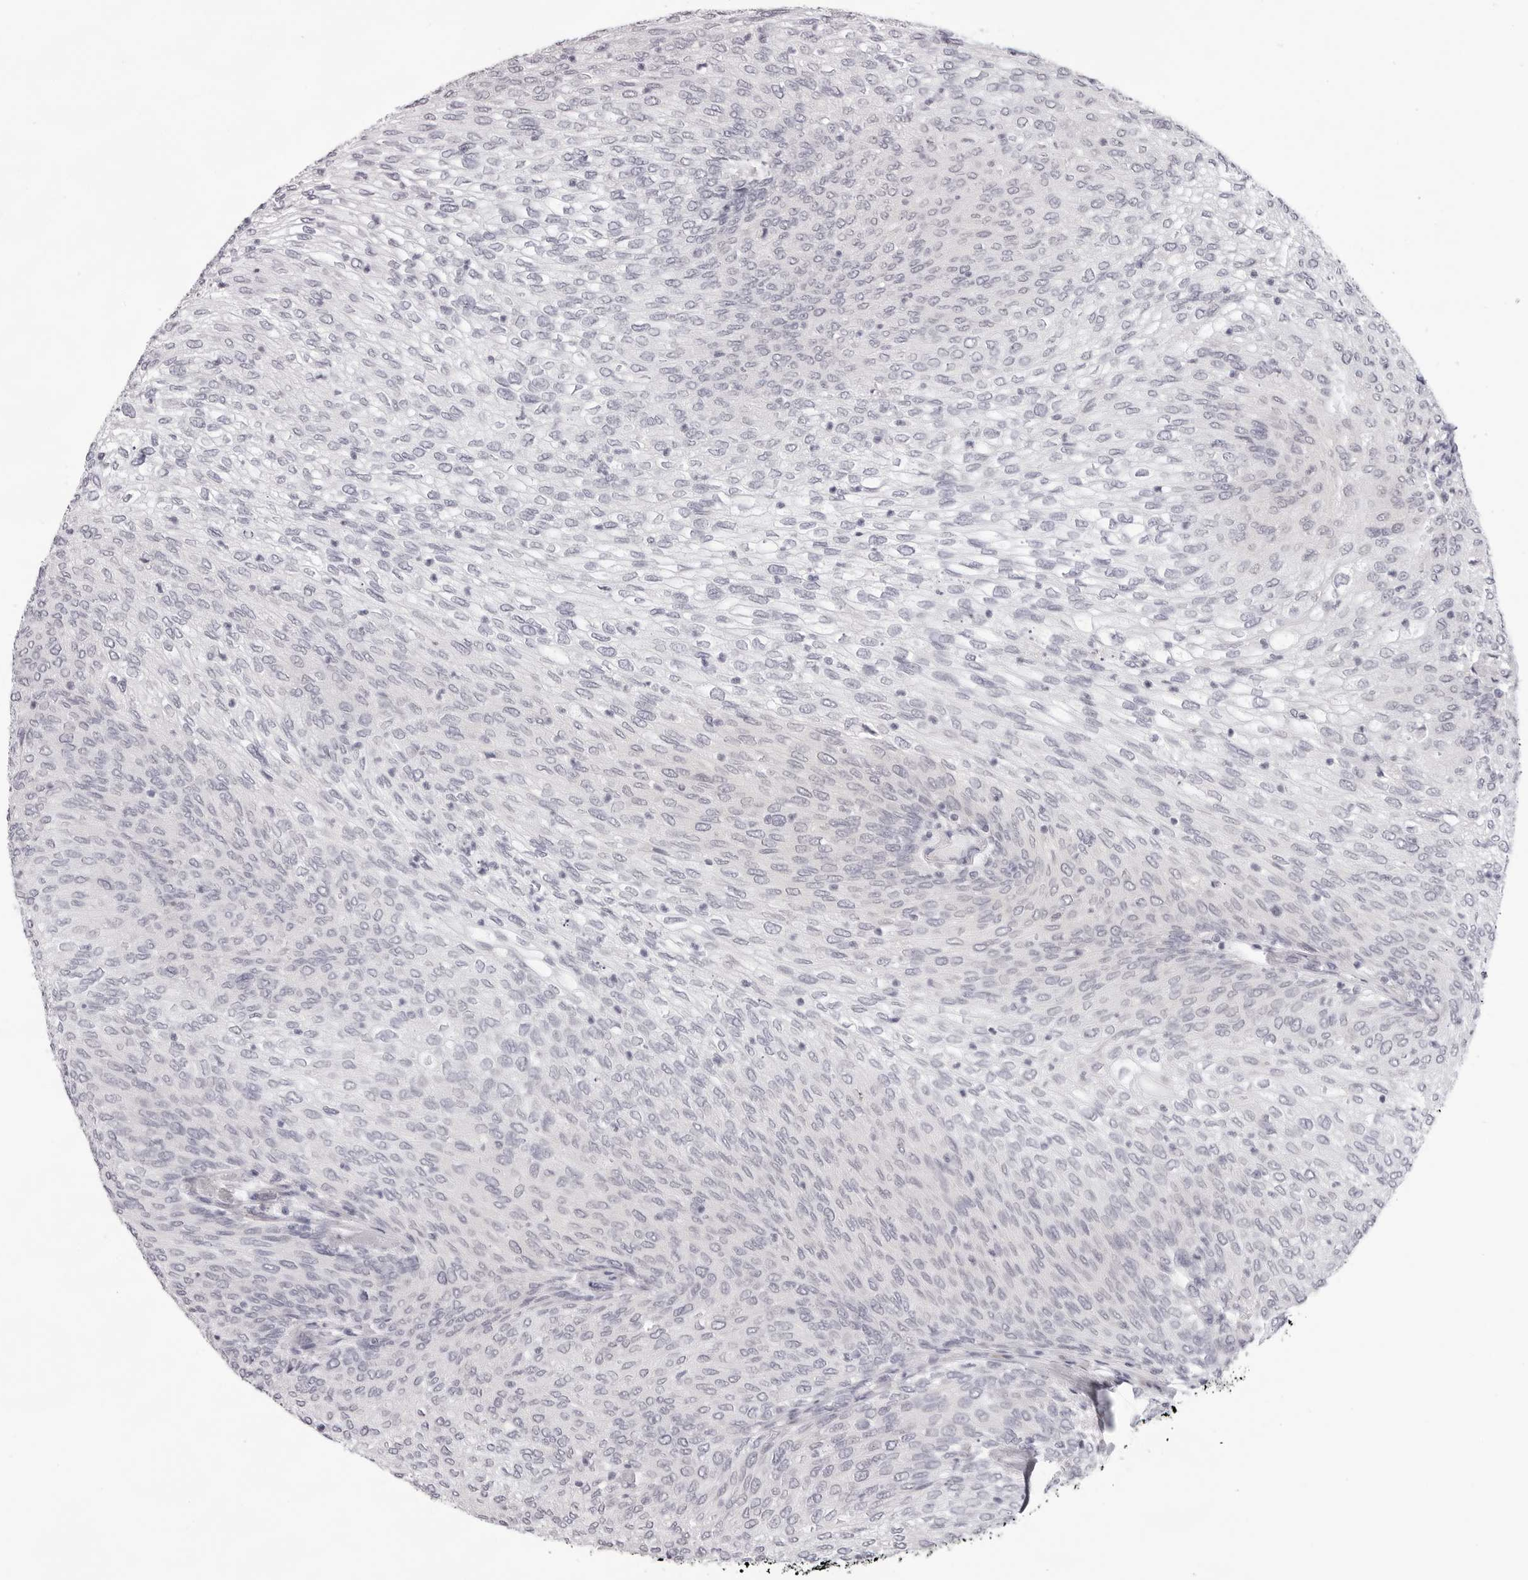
{"staining": {"intensity": "negative", "quantity": "none", "location": "none"}, "tissue": "urothelial cancer", "cell_type": "Tumor cells", "image_type": "cancer", "snomed": [{"axis": "morphology", "description": "Urothelial carcinoma, Low grade"}, {"axis": "topography", "description": "Urinary bladder"}], "caption": "Immunohistochemistry (IHC) histopathology image of neoplastic tissue: human urothelial cancer stained with DAB (3,3'-diaminobenzidine) shows no significant protein staining in tumor cells.", "gene": "SMIM2", "patient": {"sex": "female", "age": 79}}